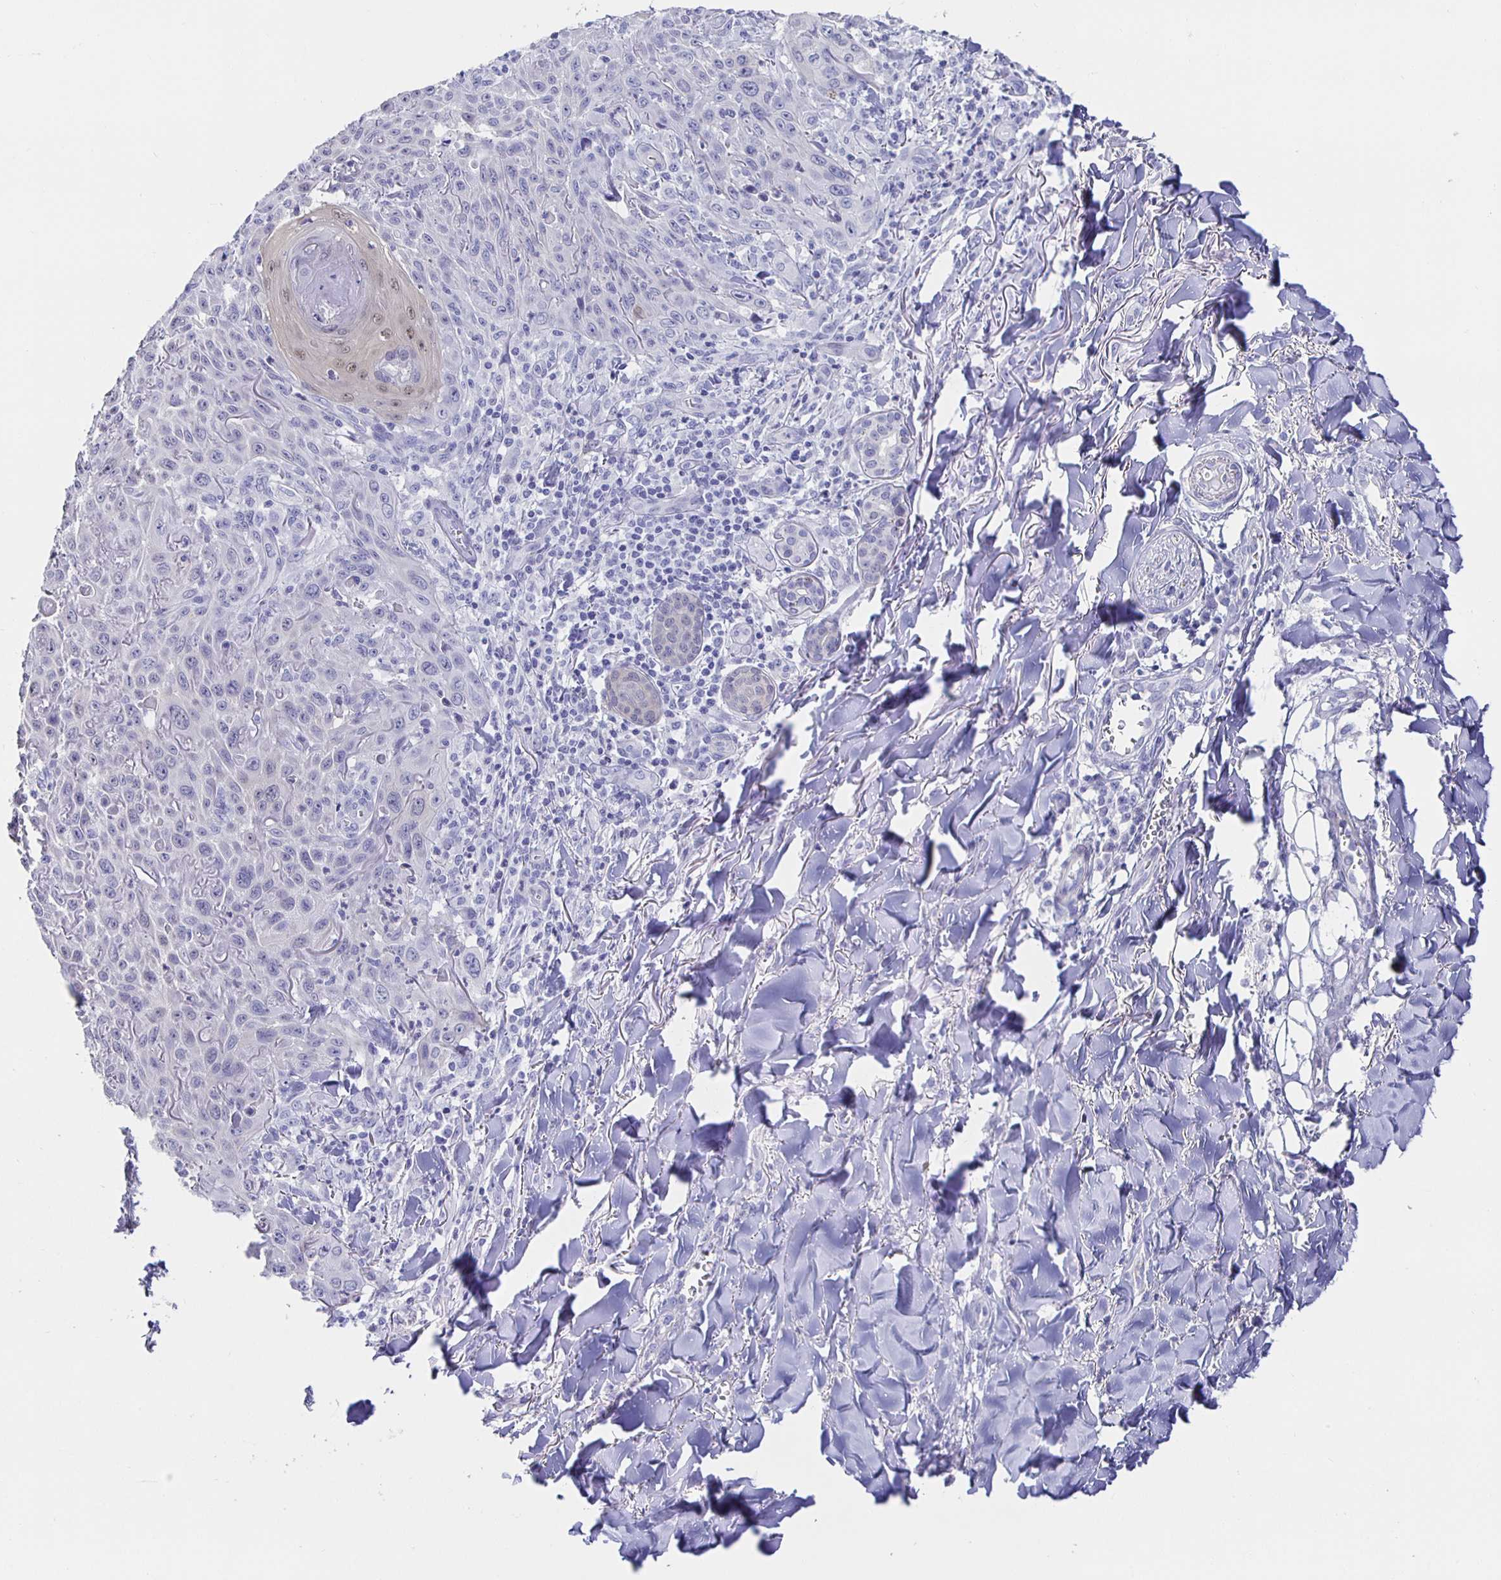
{"staining": {"intensity": "weak", "quantity": "<25%", "location": "nuclear"}, "tissue": "skin cancer", "cell_type": "Tumor cells", "image_type": "cancer", "snomed": [{"axis": "morphology", "description": "Squamous cell carcinoma, NOS"}, {"axis": "topography", "description": "Skin"}], "caption": "Tumor cells are negative for protein expression in human skin cancer. (DAB (3,3'-diaminobenzidine) immunohistochemistry, high magnification).", "gene": "HSPA4L", "patient": {"sex": "male", "age": 75}}